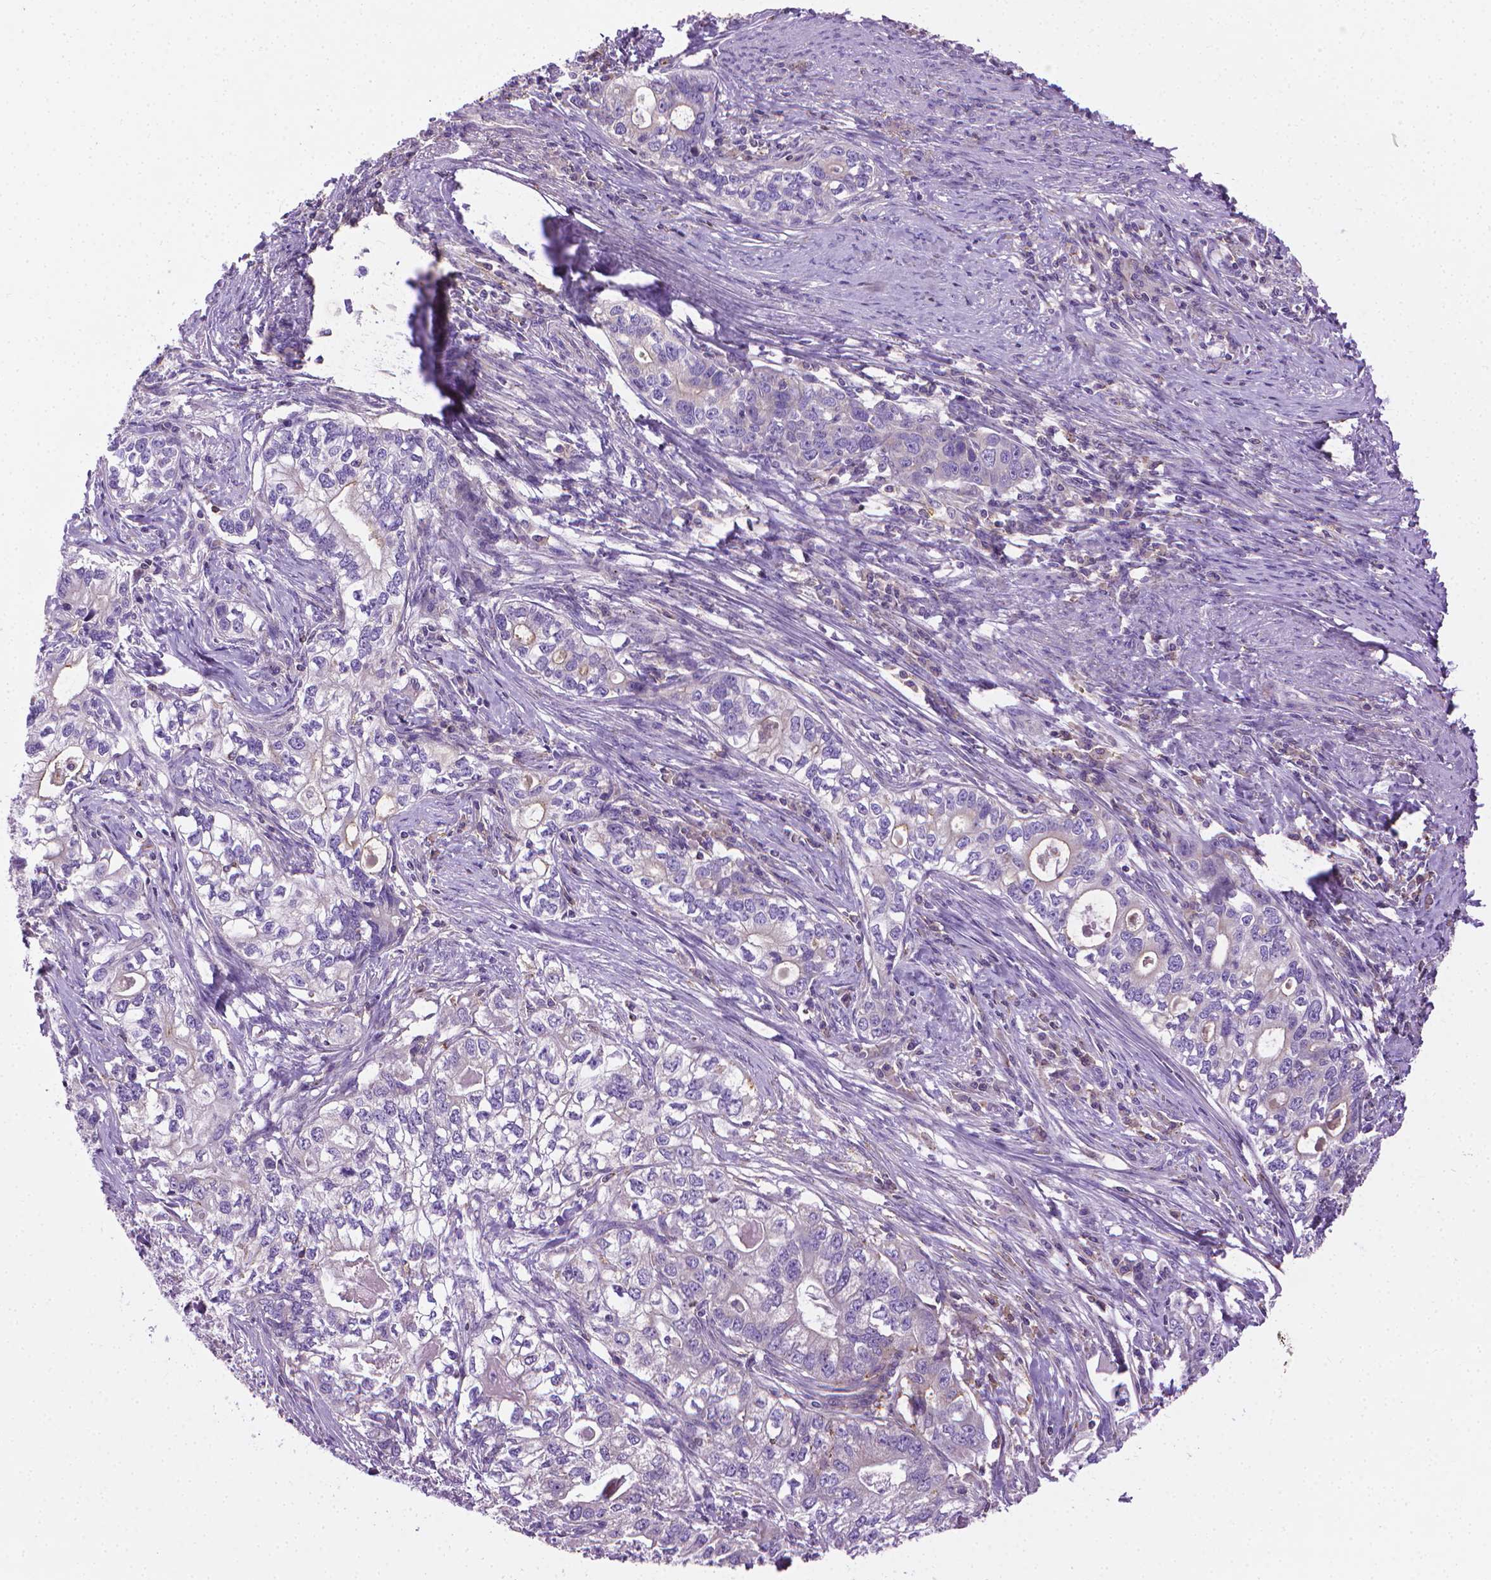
{"staining": {"intensity": "negative", "quantity": "none", "location": "none"}, "tissue": "stomach cancer", "cell_type": "Tumor cells", "image_type": "cancer", "snomed": [{"axis": "morphology", "description": "Adenocarcinoma, NOS"}, {"axis": "topography", "description": "Stomach, lower"}], "caption": "Immunohistochemistry image of human stomach cancer (adenocarcinoma) stained for a protein (brown), which displays no positivity in tumor cells.", "gene": "SLC51B", "patient": {"sex": "female", "age": 72}}